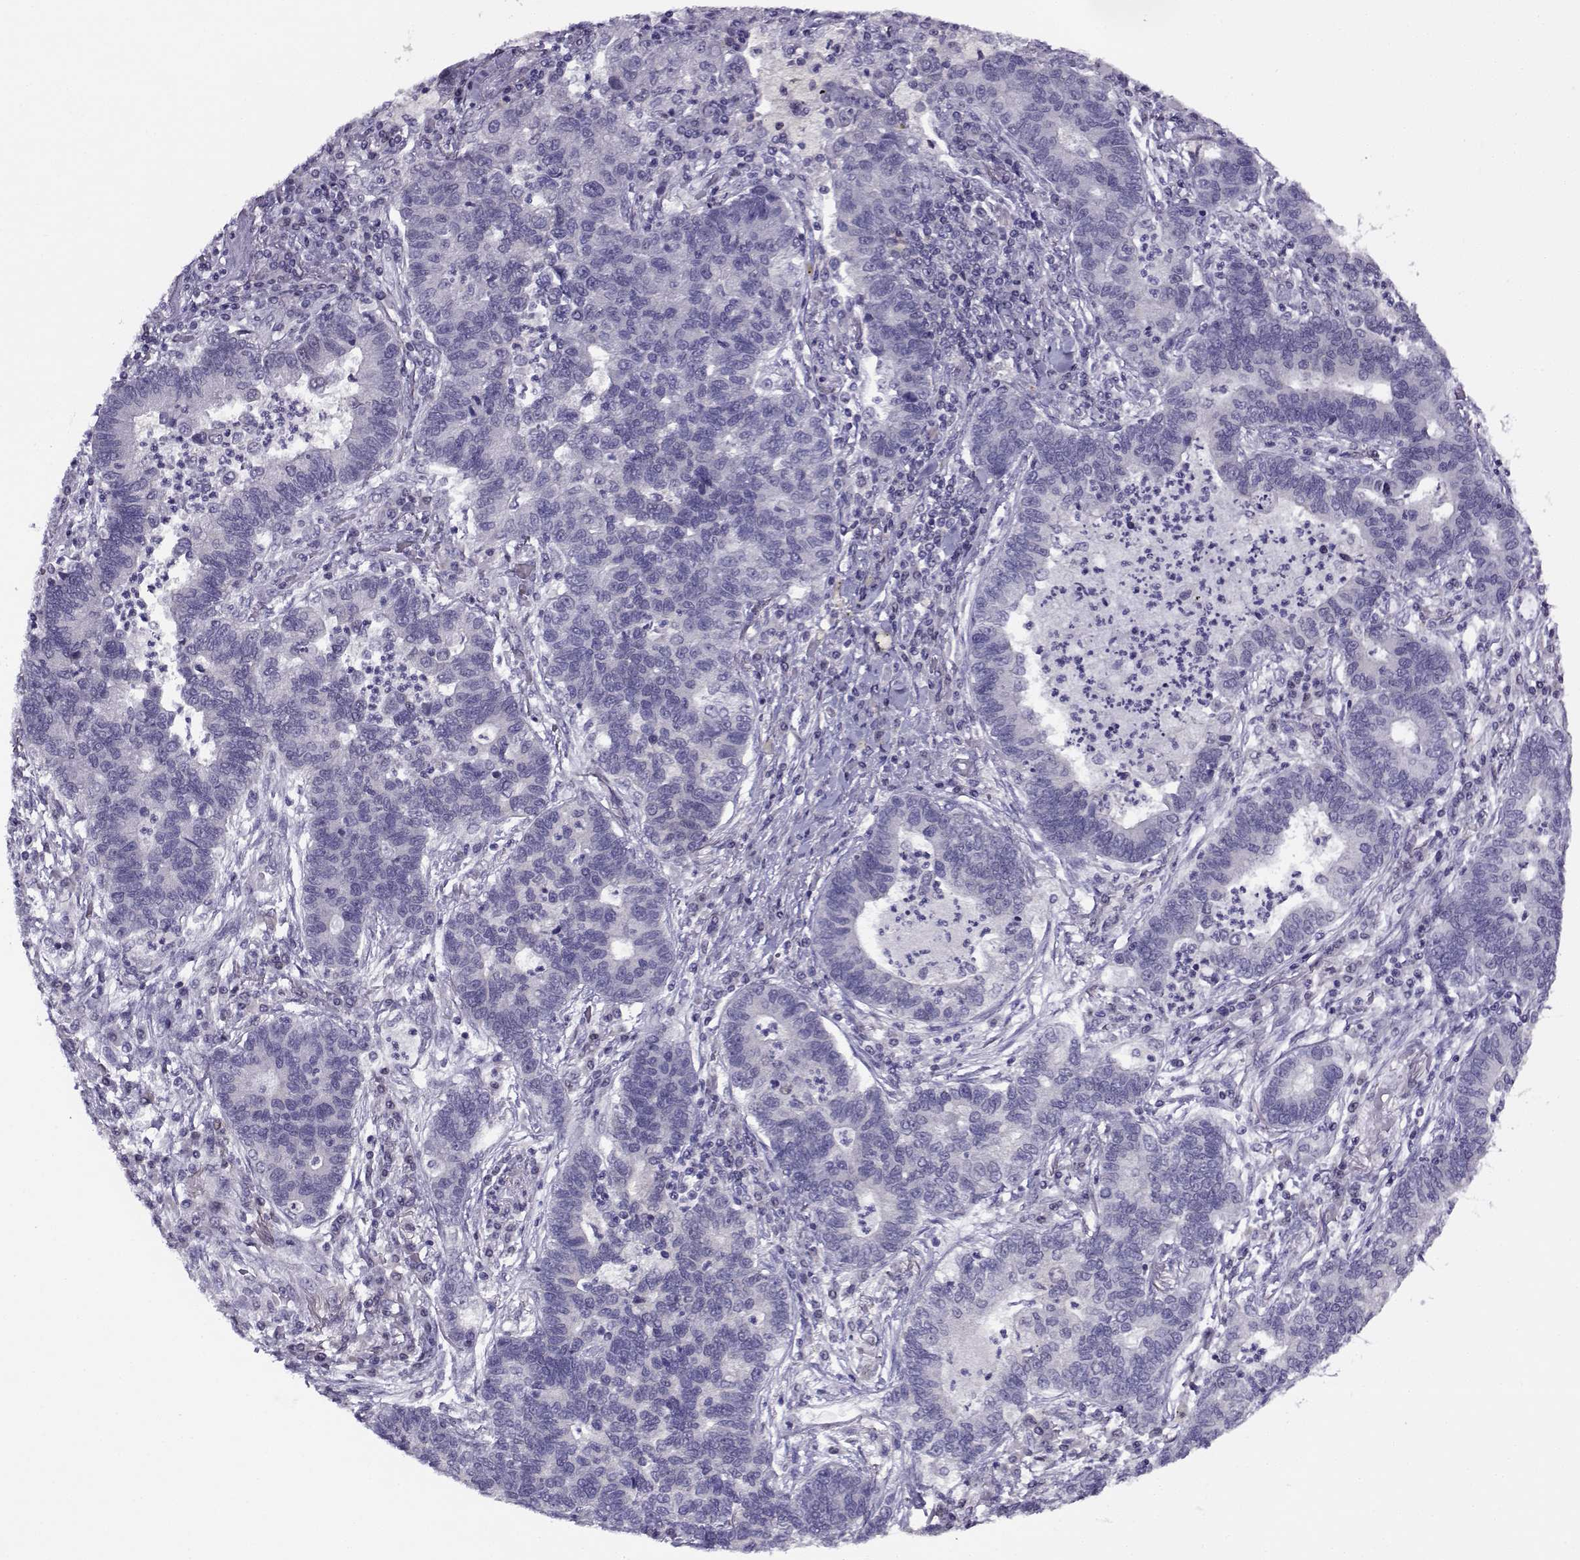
{"staining": {"intensity": "negative", "quantity": "none", "location": "none"}, "tissue": "lung cancer", "cell_type": "Tumor cells", "image_type": "cancer", "snomed": [{"axis": "morphology", "description": "Adenocarcinoma, NOS"}, {"axis": "topography", "description": "Lung"}], "caption": "Tumor cells are negative for protein expression in human lung cancer.", "gene": "FEZF1", "patient": {"sex": "female", "age": 57}}